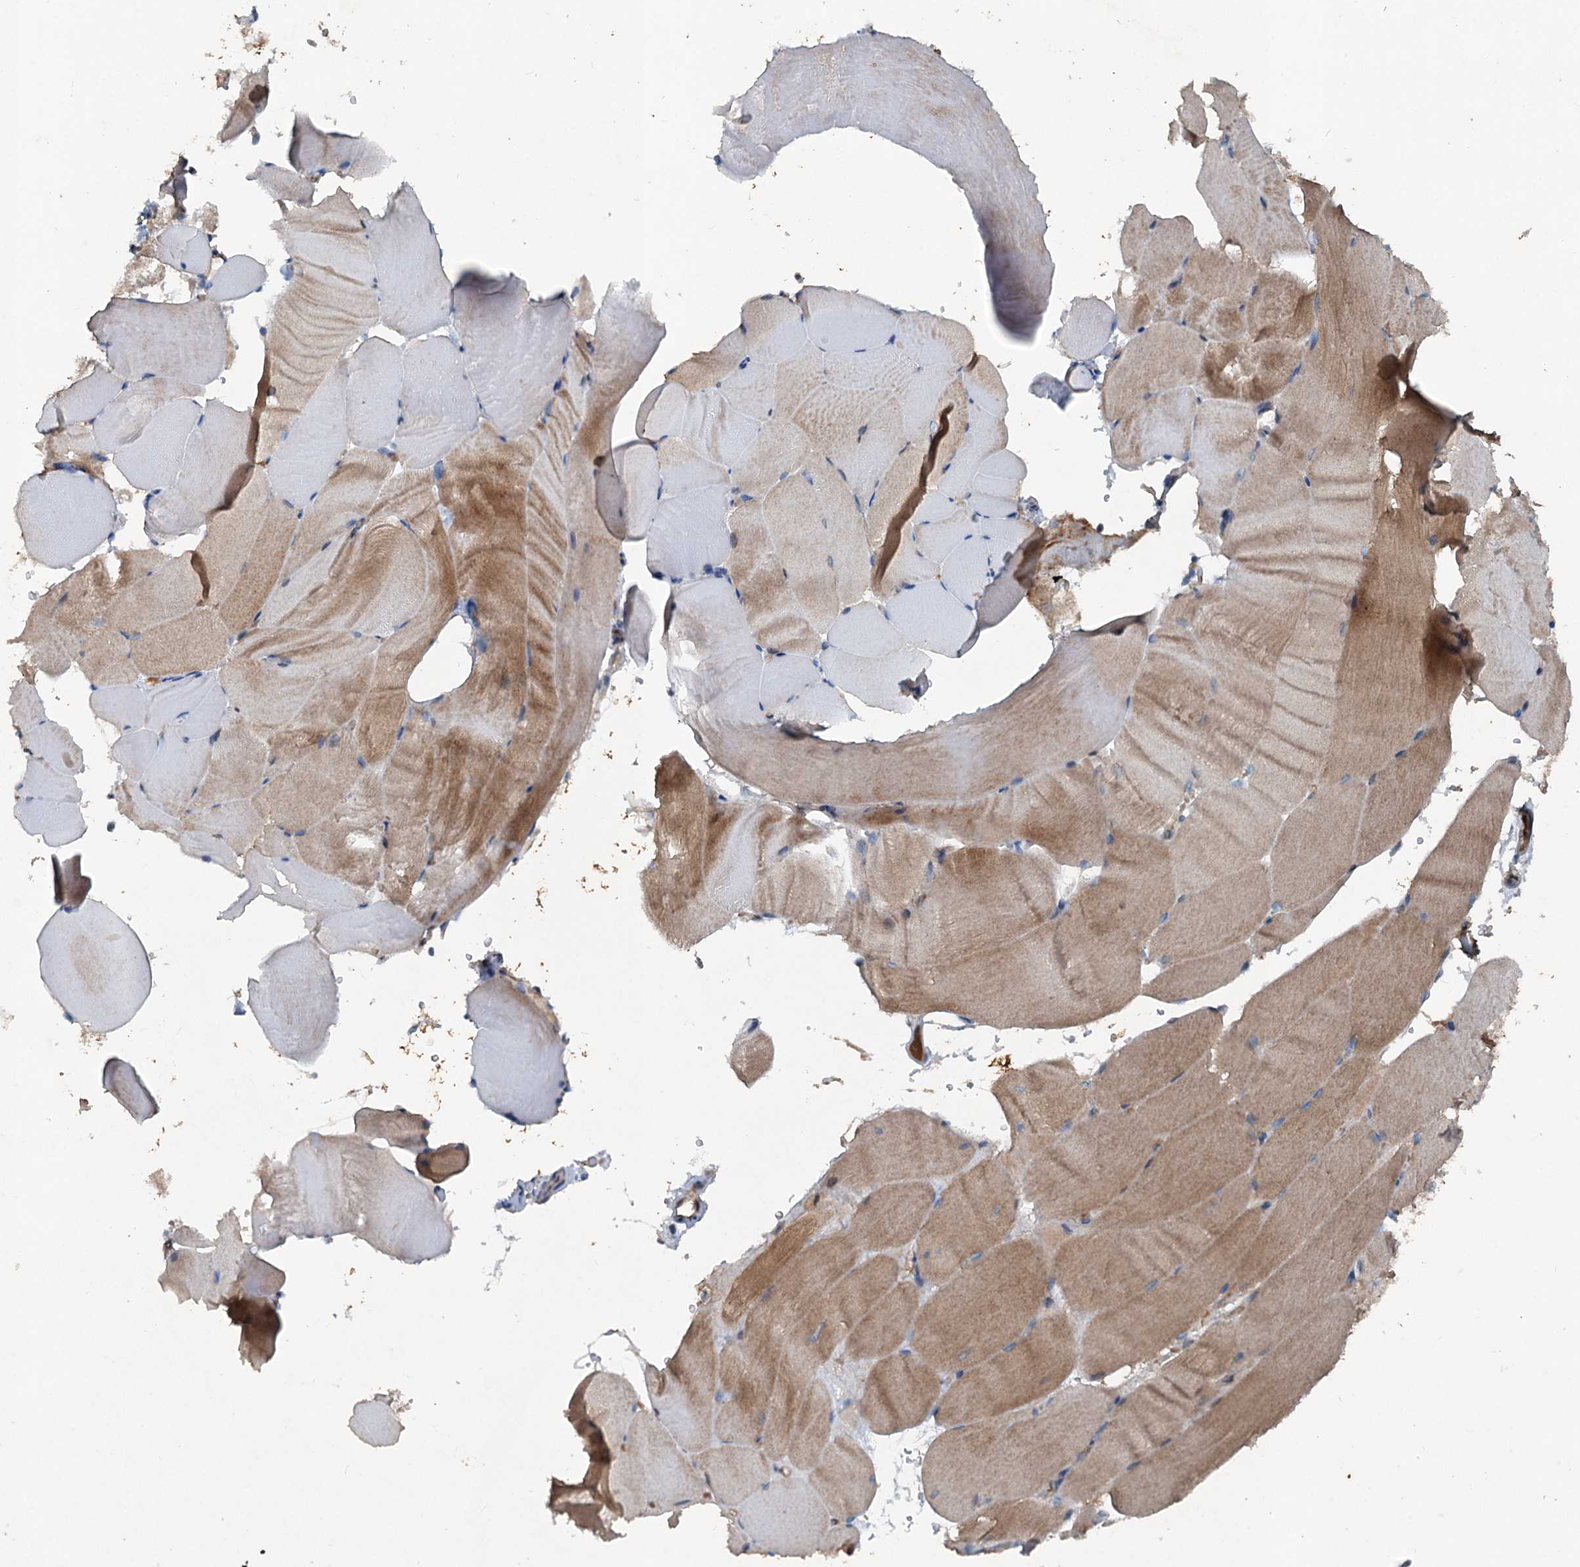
{"staining": {"intensity": "moderate", "quantity": "25%-75%", "location": "cytoplasmic/membranous"}, "tissue": "skeletal muscle", "cell_type": "Myocytes", "image_type": "normal", "snomed": [{"axis": "morphology", "description": "Normal tissue, NOS"}, {"axis": "topography", "description": "Skeletal muscle"}, {"axis": "topography", "description": "Parathyroid gland"}], "caption": "Immunohistochemical staining of unremarkable human skeletal muscle demonstrates moderate cytoplasmic/membranous protein positivity in about 25%-75% of myocytes.", "gene": "TAPBPL", "patient": {"sex": "female", "age": 37}}